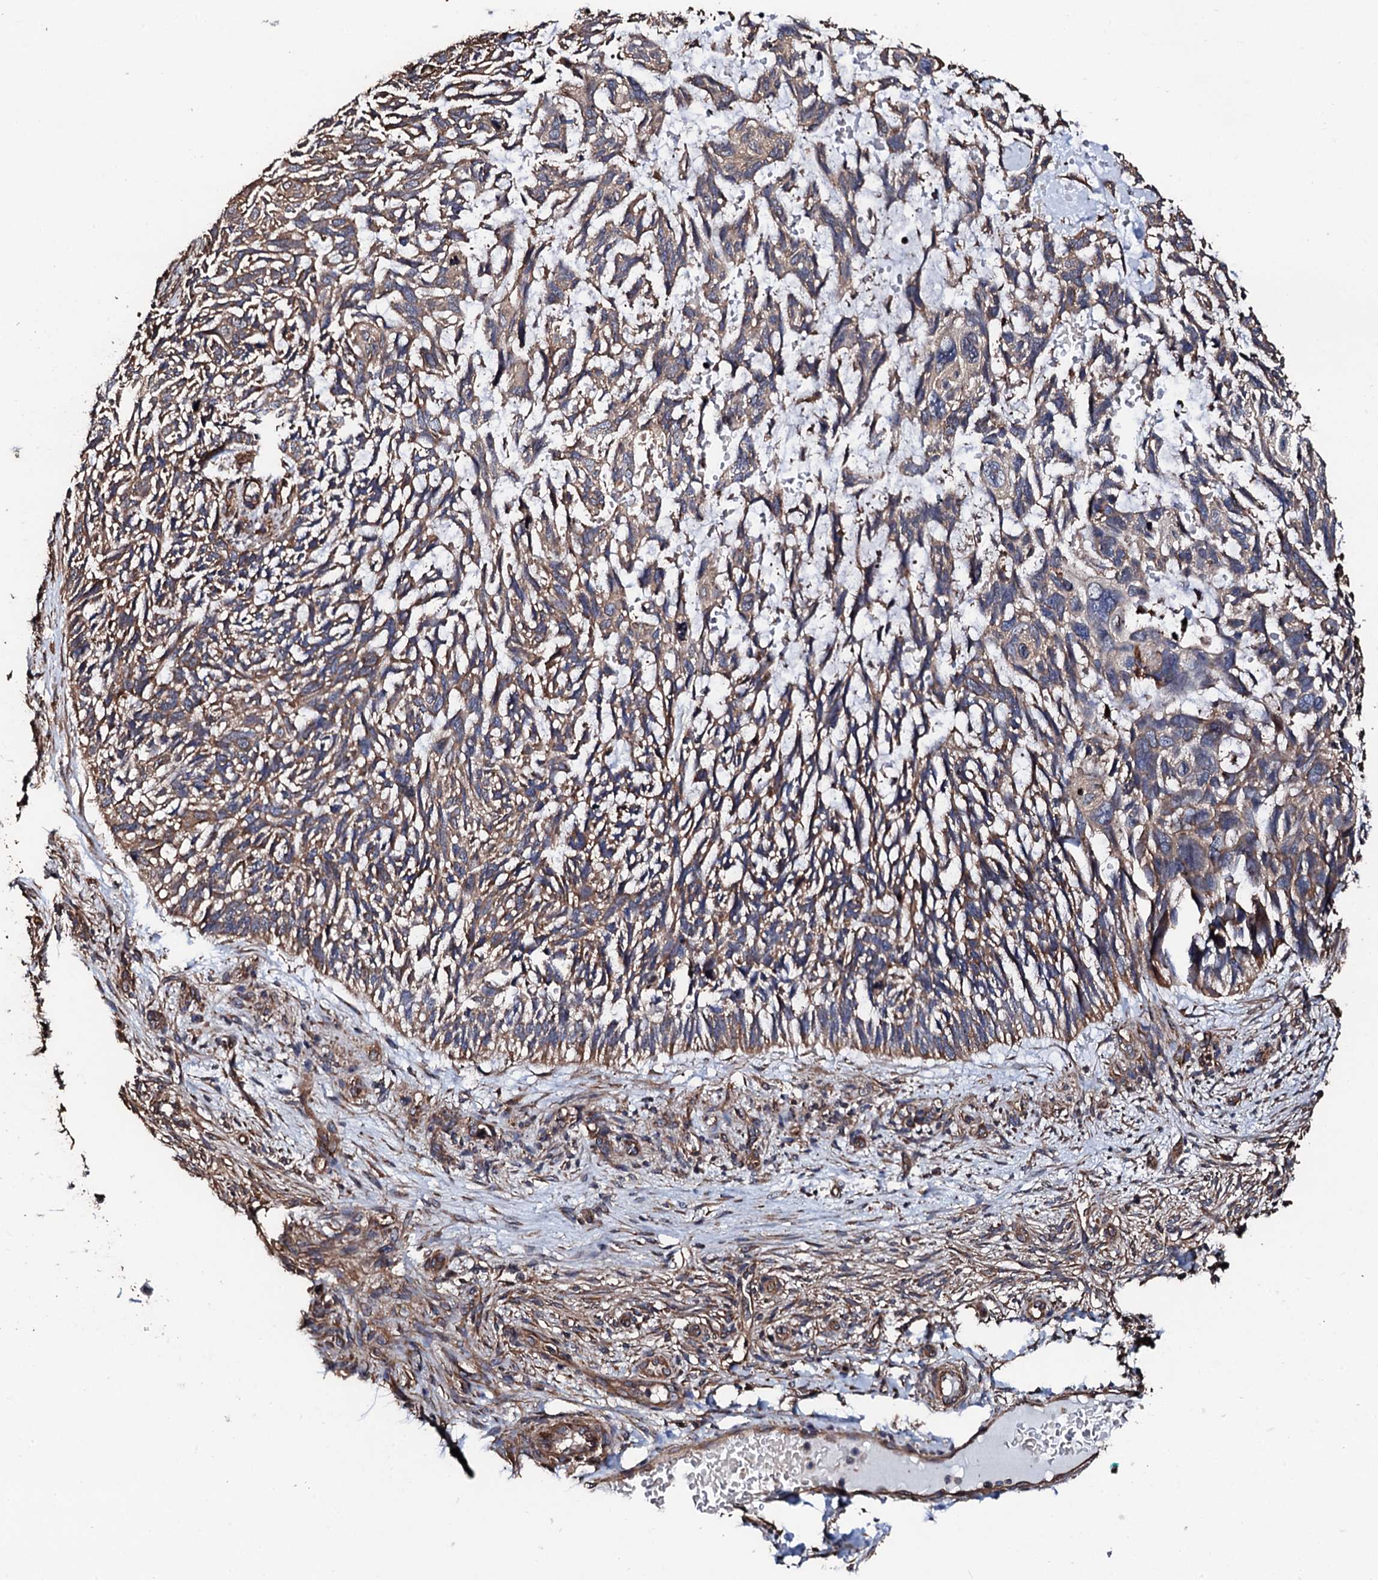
{"staining": {"intensity": "weak", "quantity": ">75%", "location": "cytoplasmic/membranous"}, "tissue": "skin cancer", "cell_type": "Tumor cells", "image_type": "cancer", "snomed": [{"axis": "morphology", "description": "Basal cell carcinoma"}, {"axis": "topography", "description": "Skin"}], "caption": "A micrograph of skin cancer (basal cell carcinoma) stained for a protein exhibits weak cytoplasmic/membranous brown staining in tumor cells.", "gene": "CKAP5", "patient": {"sex": "male", "age": 88}}